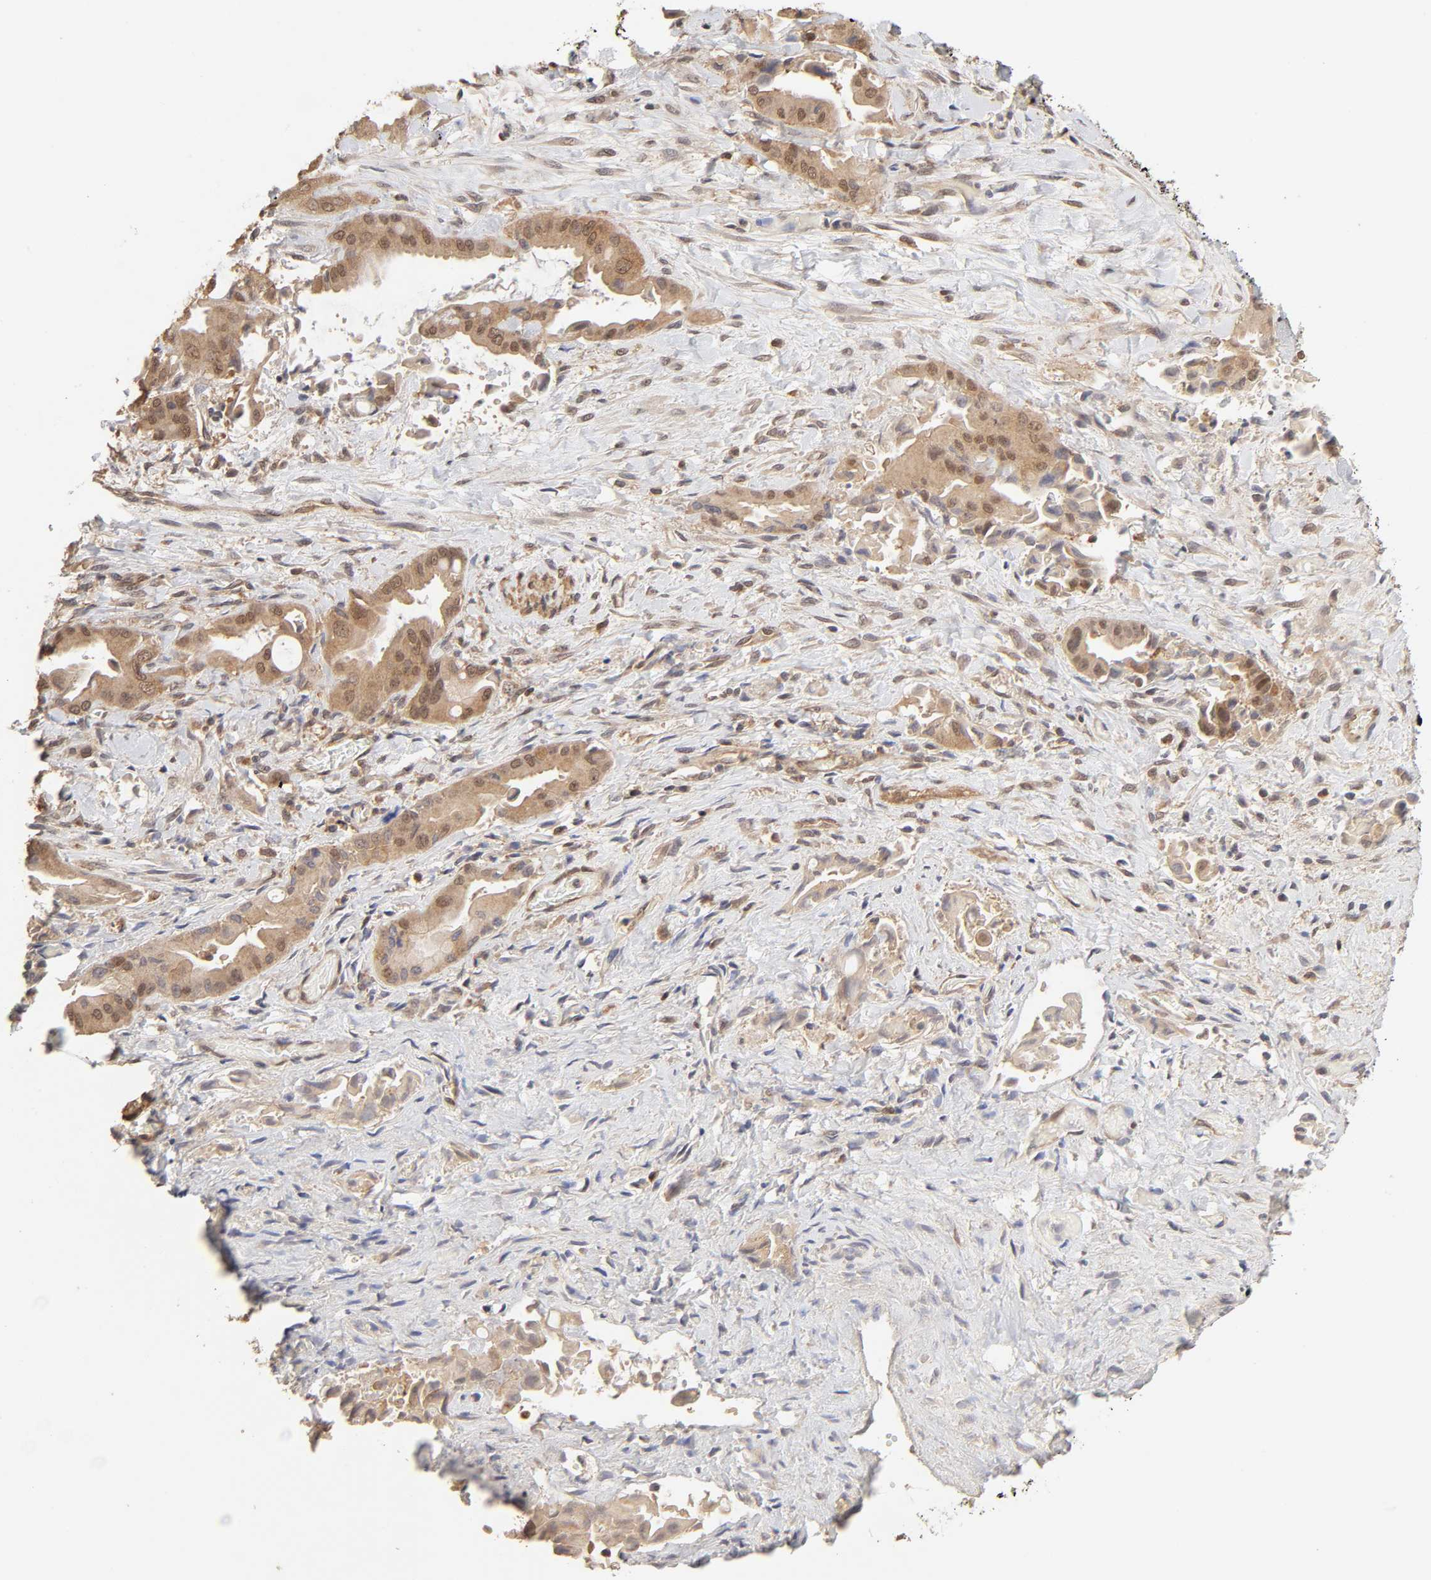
{"staining": {"intensity": "moderate", "quantity": ">75%", "location": "cytoplasmic/membranous"}, "tissue": "liver cancer", "cell_type": "Tumor cells", "image_type": "cancer", "snomed": [{"axis": "morphology", "description": "Cholangiocarcinoma"}, {"axis": "topography", "description": "Liver"}], "caption": "Human liver cholangiocarcinoma stained for a protein (brown) shows moderate cytoplasmic/membranous positive staining in approximately >75% of tumor cells.", "gene": "MAPK1", "patient": {"sex": "male", "age": 58}}